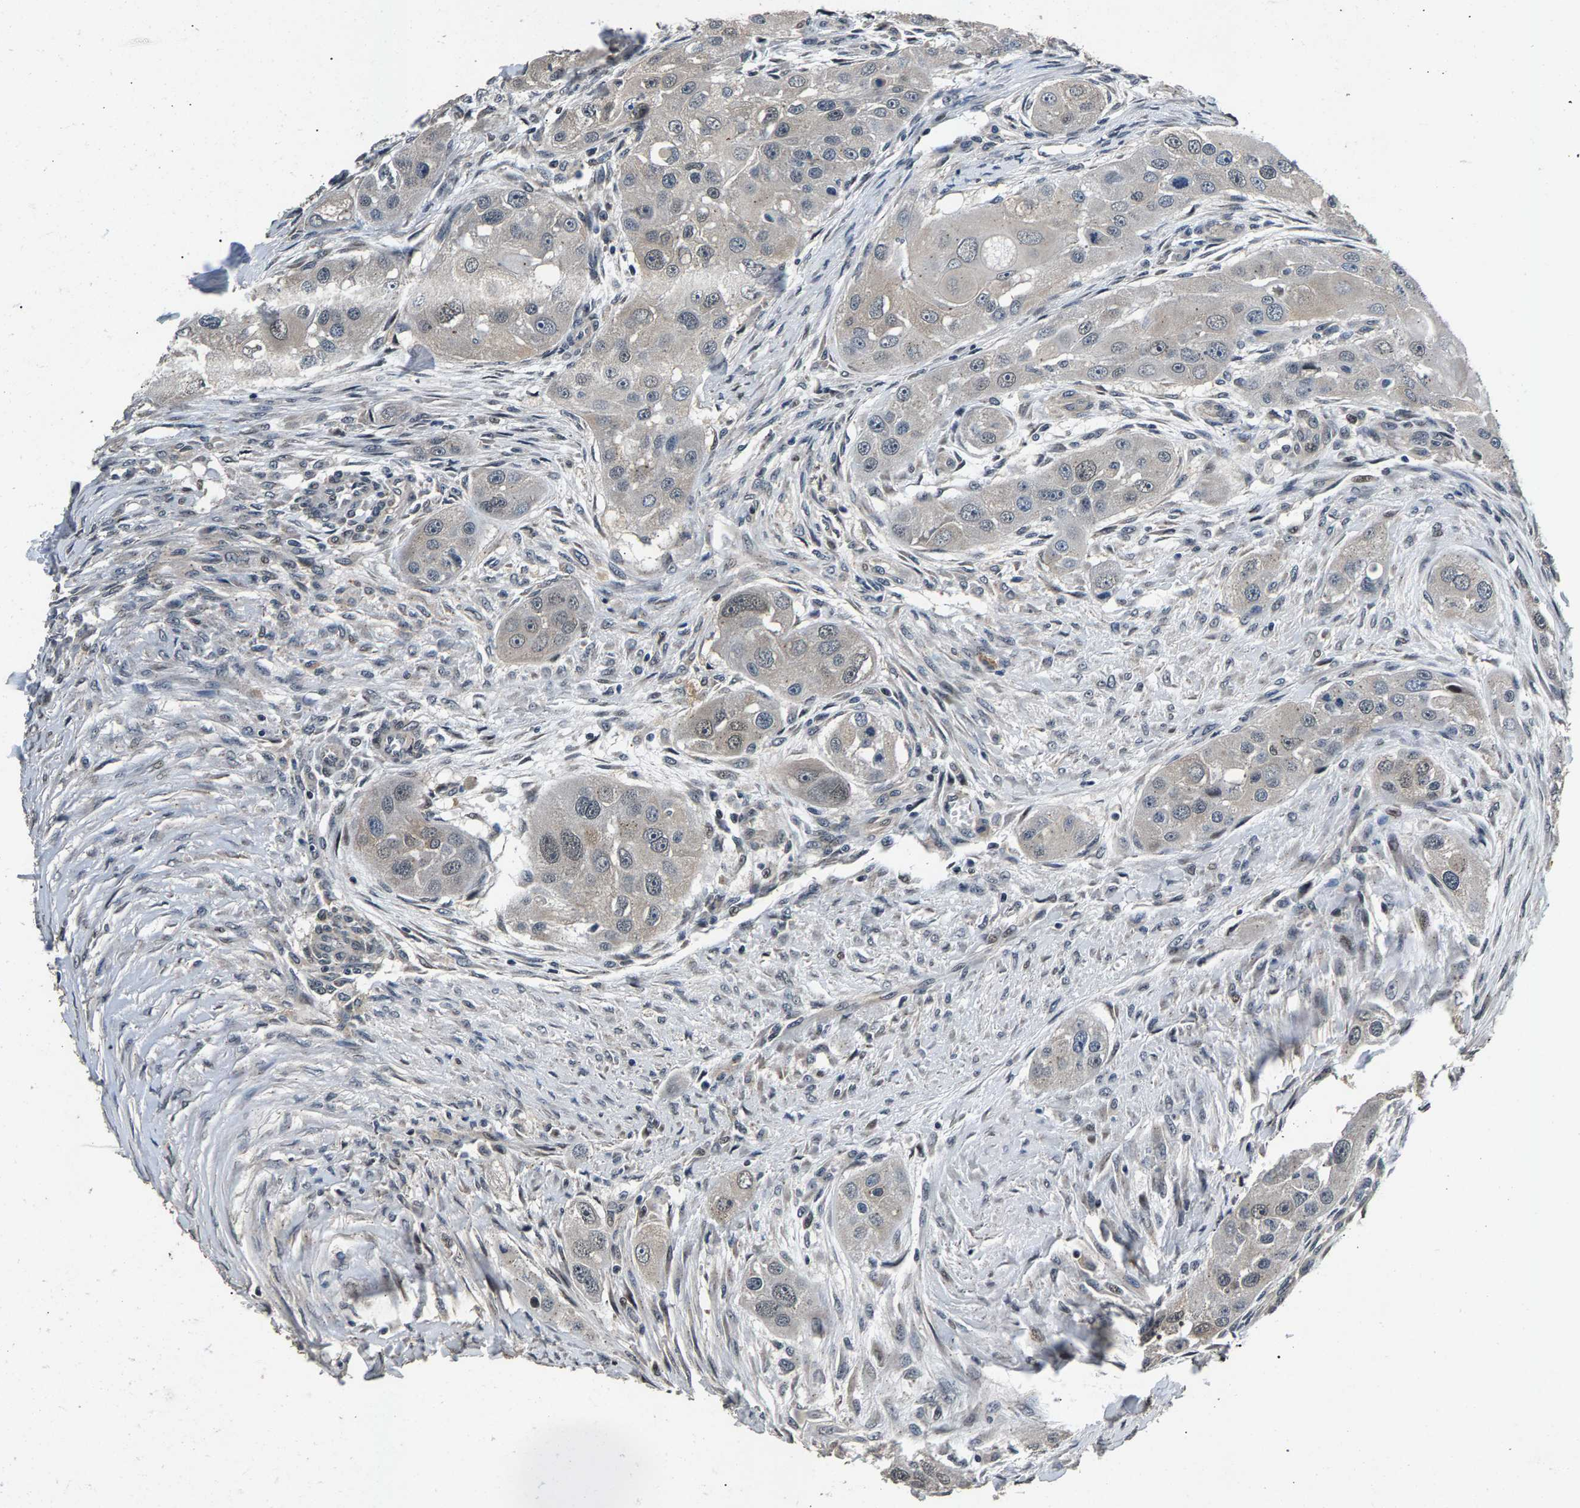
{"staining": {"intensity": "weak", "quantity": "<25%", "location": "cytoplasmic/membranous"}, "tissue": "head and neck cancer", "cell_type": "Tumor cells", "image_type": "cancer", "snomed": [{"axis": "morphology", "description": "Normal tissue, NOS"}, {"axis": "morphology", "description": "Squamous cell carcinoma, NOS"}, {"axis": "topography", "description": "Skeletal muscle"}, {"axis": "topography", "description": "Head-Neck"}], "caption": "Immunohistochemical staining of human head and neck cancer exhibits no significant positivity in tumor cells.", "gene": "RBM33", "patient": {"sex": "male", "age": 51}}